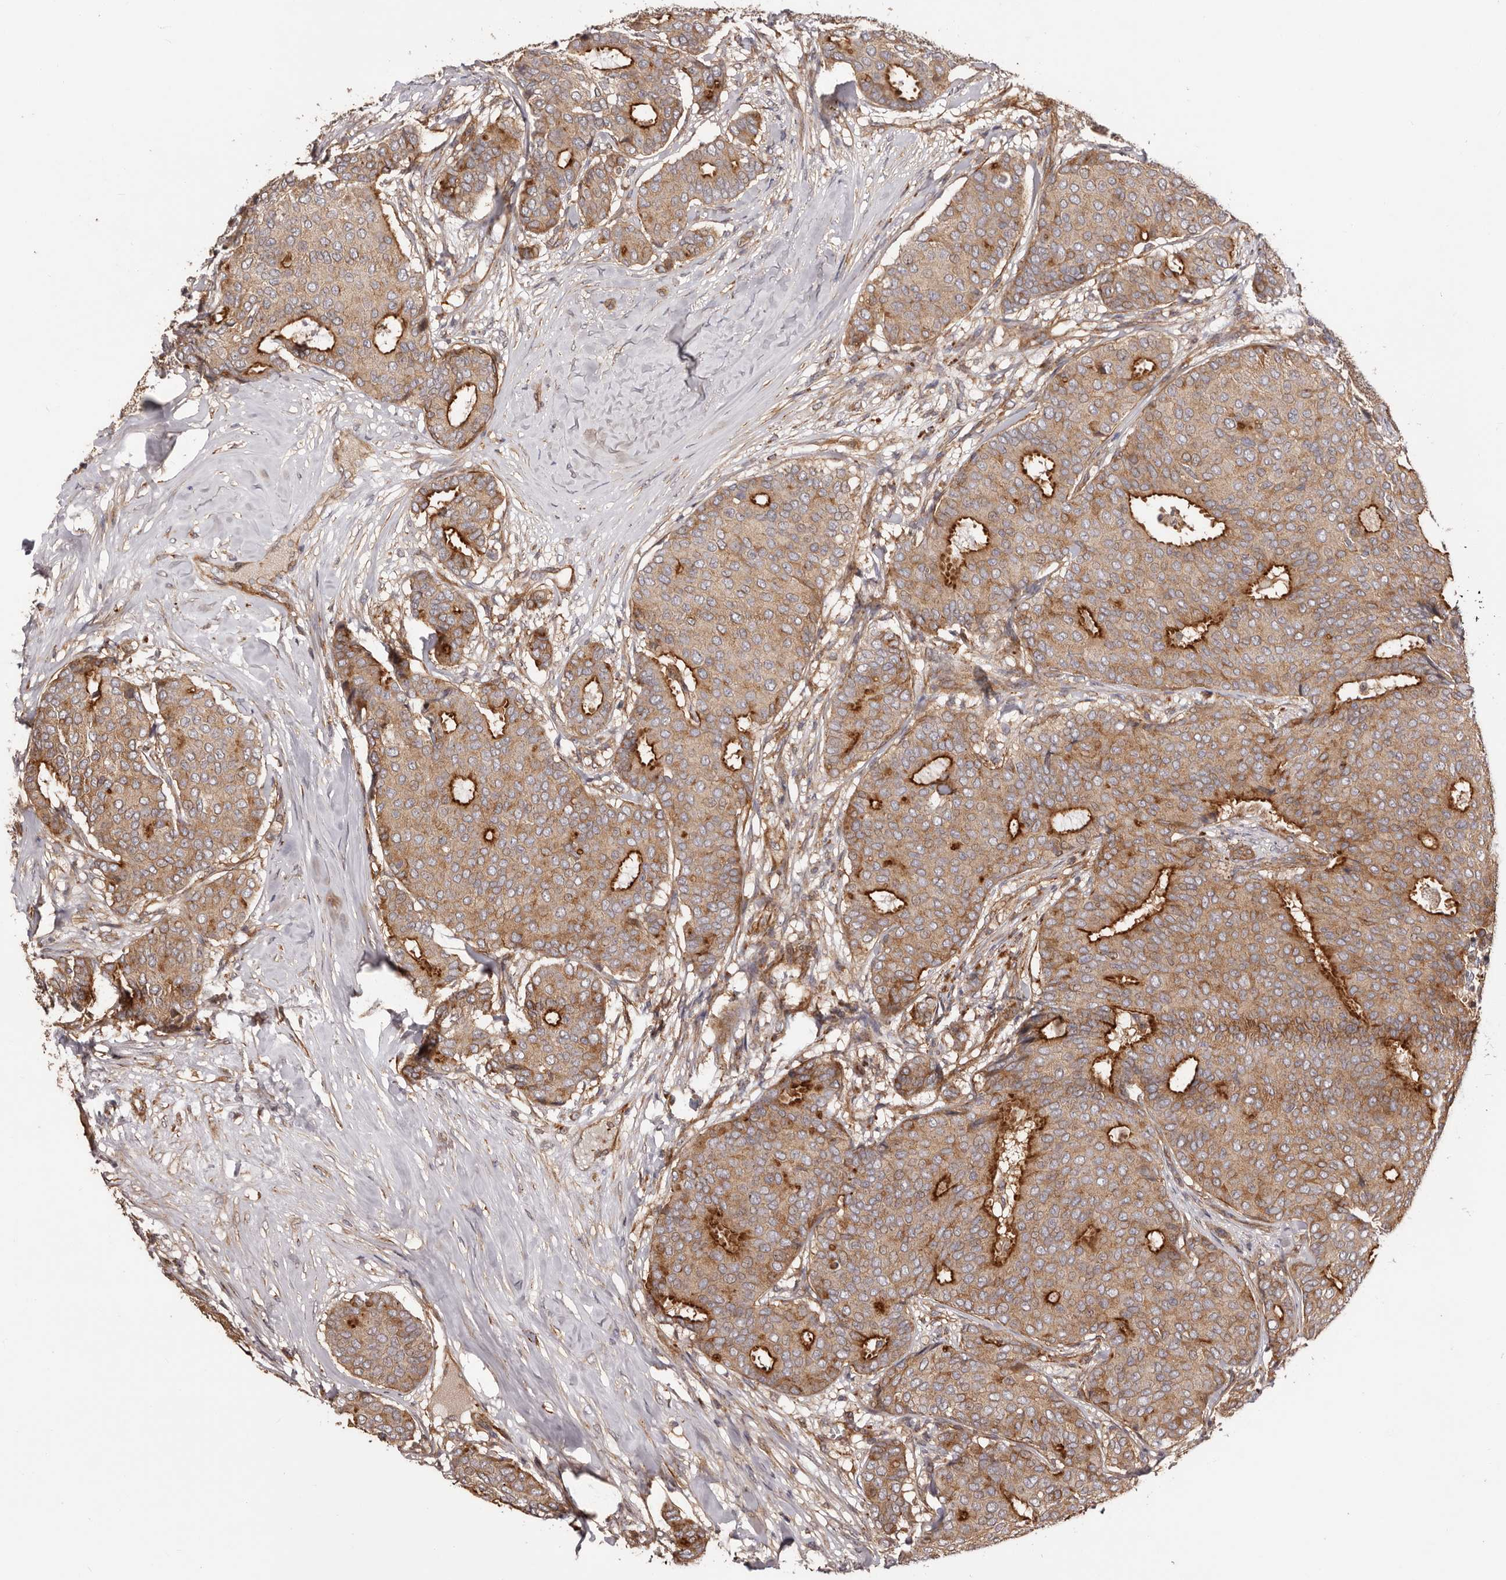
{"staining": {"intensity": "strong", "quantity": "25%-75%", "location": "cytoplasmic/membranous"}, "tissue": "breast cancer", "cell_type": "Tumor cells", "image_type": "cancer", "snomed": [{"axis": "morphology", "description": "Duct carcinoma"}, {"axis": "topography", "description": "Breast"}], "caption": "Immunohistochemical staining of breast cancer reveals high levels of strong cytoplasmic/membranous expression in approximately 25%-75% of tumor cells.", "gene": "GTPBP1", "patient": {"sex": "female", "age": 75}}